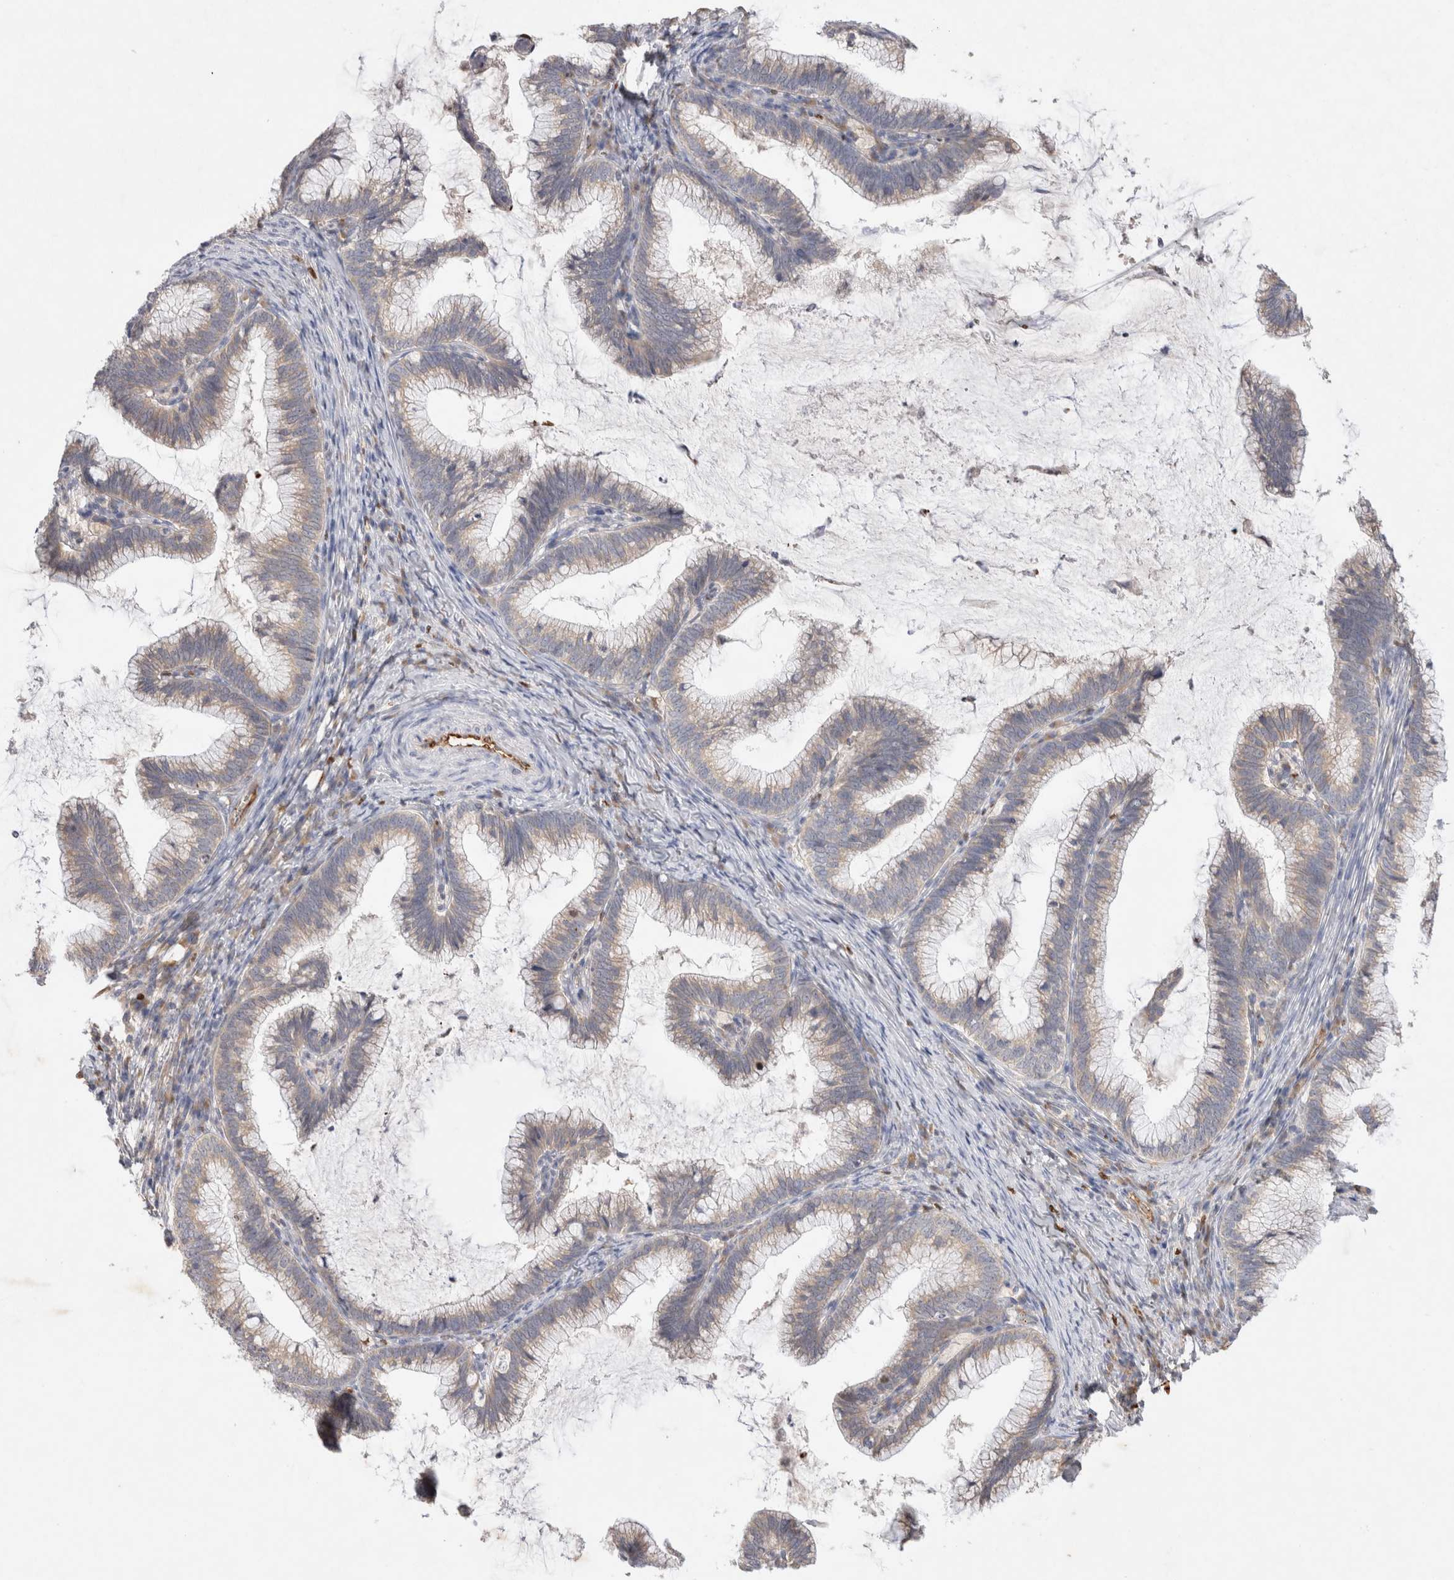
{"staining": {"intensity": "weak", "quantity": "25%-75%", "location": "cytoplasmic/membranous"}, "tissue": "cervical cancer", "cell_type": "Tumor cells", "image_type": "cancer", "snomed": [{"axis": "morphology", "description": "Adenocarcinoma, NOS"}, {"axis": "topography", "description": "Cervix"}], "caption": "Adenocarcinoma (cervical) stained with a brown dye reveals weak cytoplasmic/membranous positive positivity in about 25%-75% of tumor cells.", "gene": "GAS1", "patient": {"sex": "female", "age": 36}}